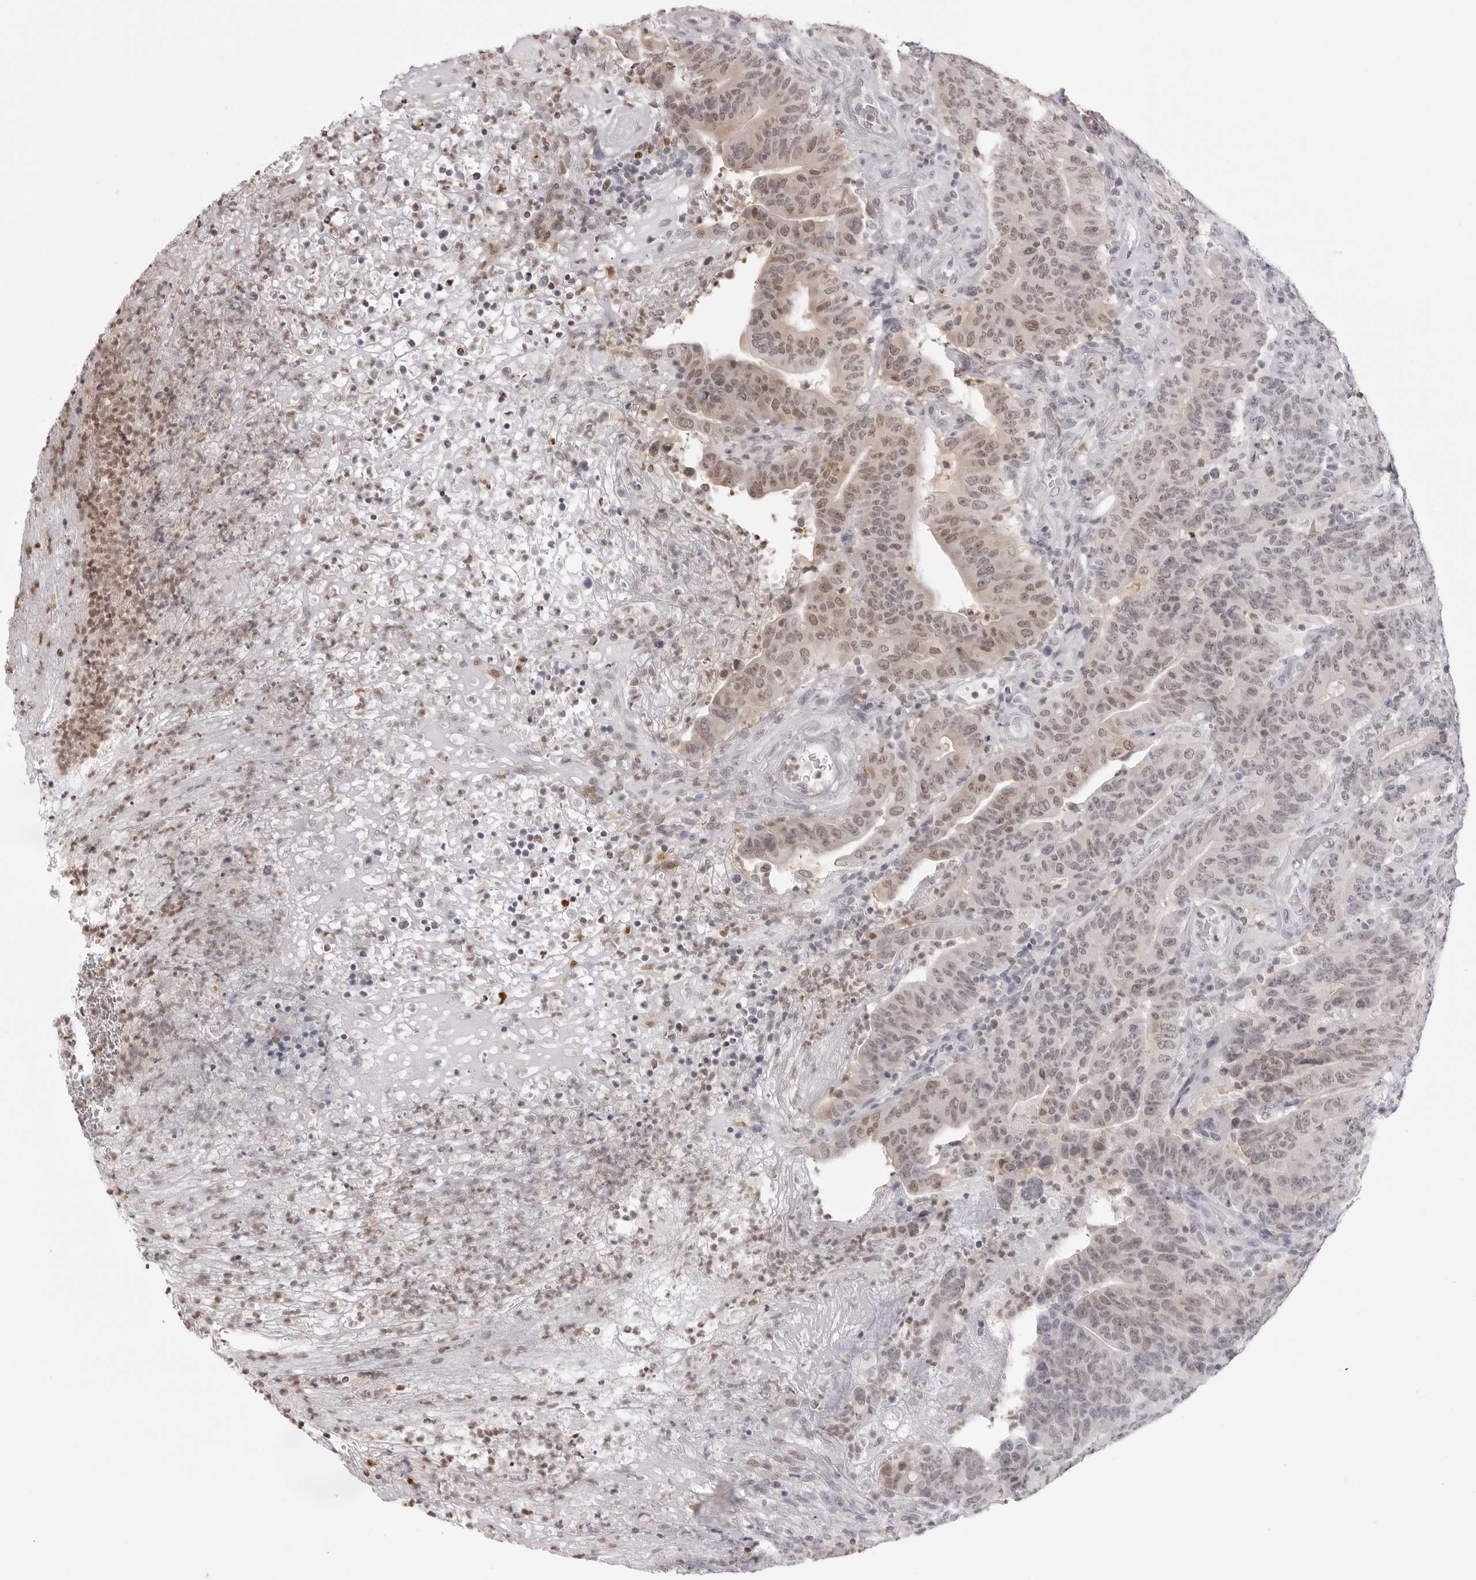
{"staining": {"intensity": "weak", "quantity": "25%-75%", "location": "nuclear"}, "tissue": "colorectal cancer", "cell_type": "Tumor cells", "image_type": "cancer", "snomed": [{"axis": "morphology", "description": "Normal tissue, NOS"}, {"axis": "morphology", "description": "Adenocarcinoma, NOS"}, {"axis": "topography", "description": "Colon"}], "caption": "Human adenocarcinoma (colorectal) stained for a protein (brown) reveals weak nuclear positive expression in about 25%-75% of tumor cells.", "gene": "HSPA4", "patient": {"sex": "female", "age": 75}}